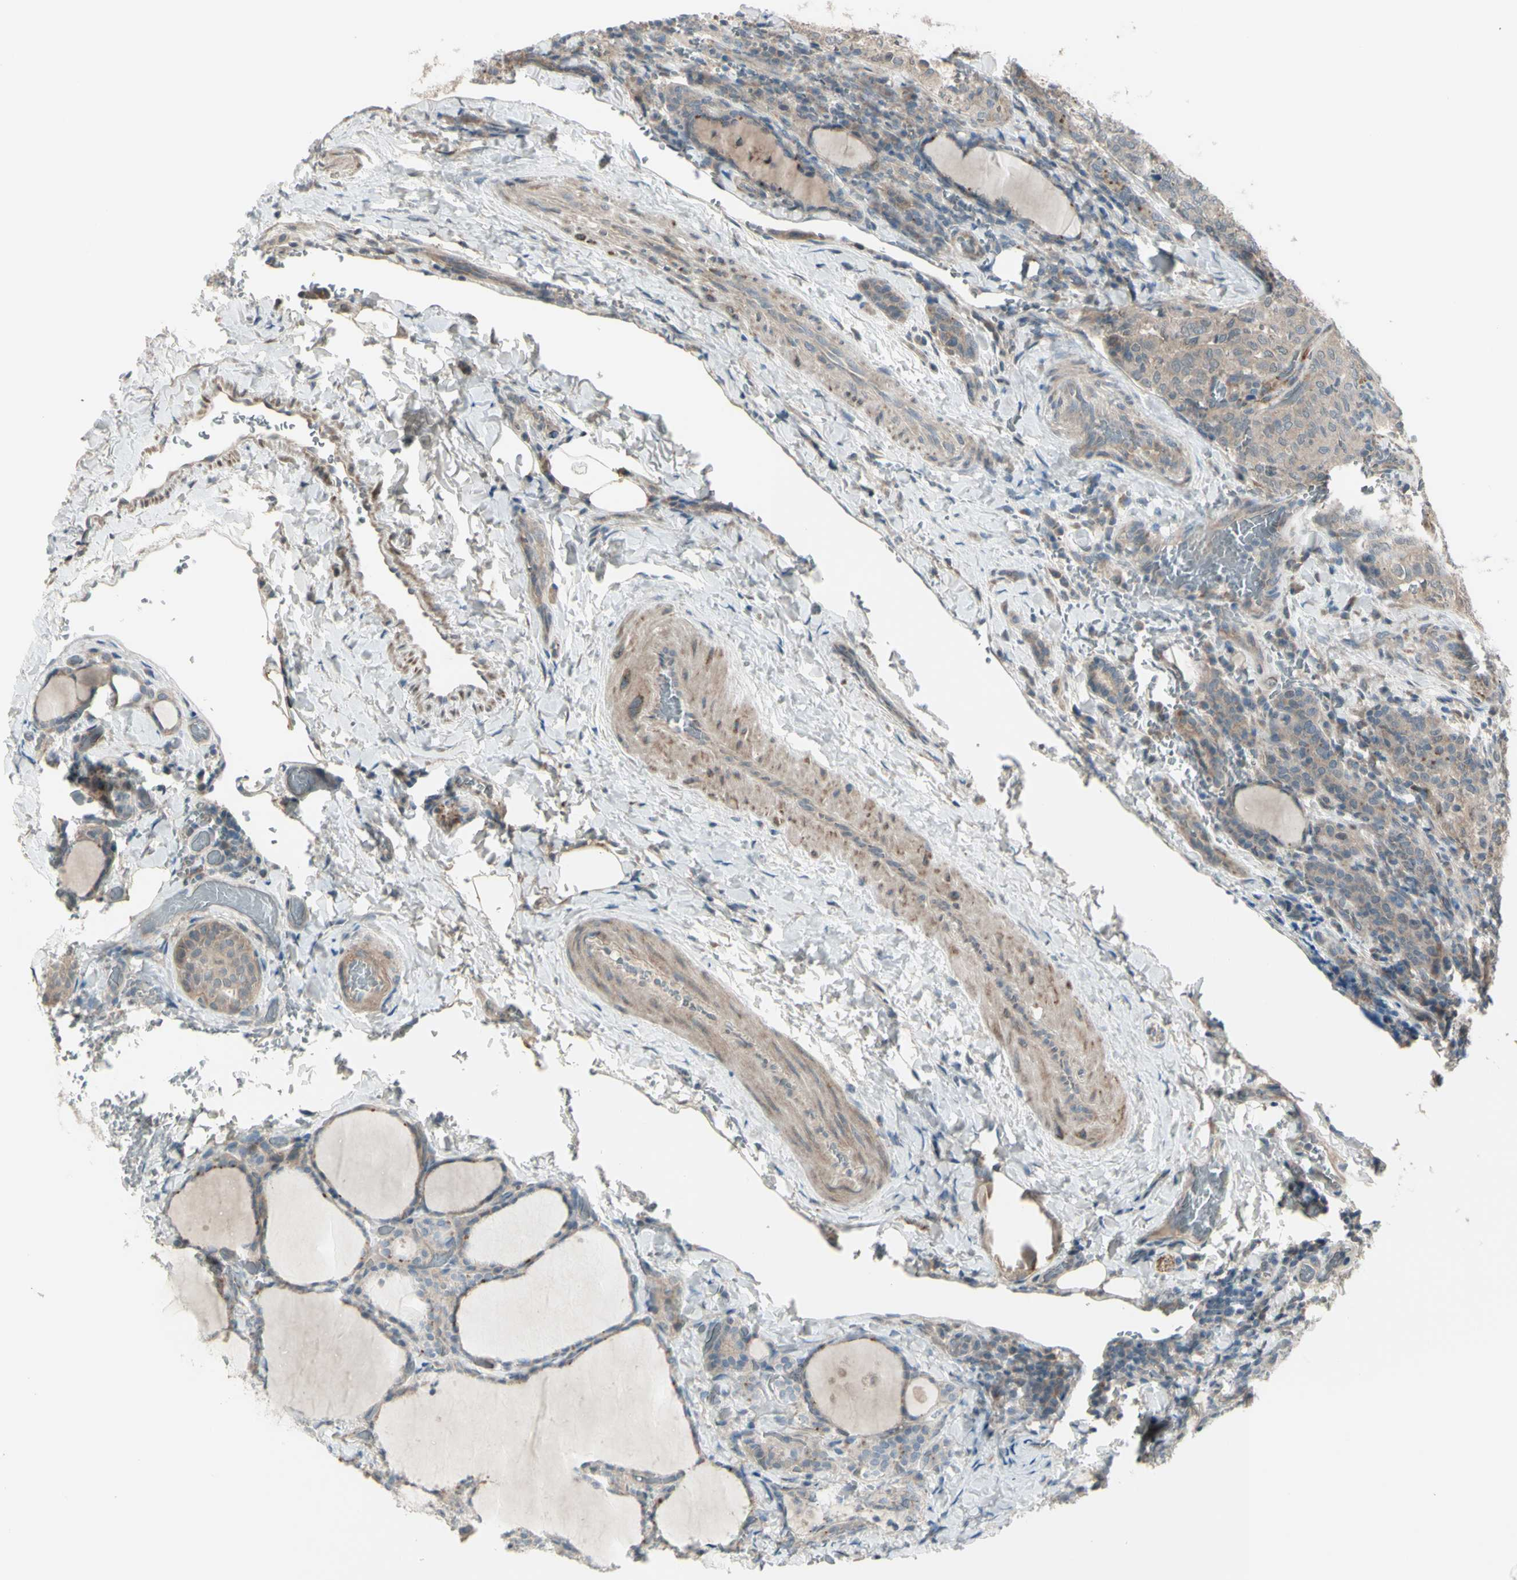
{"staining": {"intensity": "weak", "quantity": ">75%", "location": "cytoplasmic/membranous"}, "tissue": "thyroid cancer", "cell_type": "Tumor cells", "image_type": "cancer", "snomed": [{"axis": "morphology", "description": "Normal tissue, NOS"}, {"axis": "morphology", "description": "Papillary adenocarcinoma, NOS"}, {"axis": "topography", "description": "Thyroid gland"}], "caption": "IHC image of human thyroid cancer (papillary adenocarcinoma) stained for a protein (brown), which exhibits low levels of weak cytoplasmic/membranous staining in about >75% of tumor cells.", "gene": "OSTM1", "patient": {"sex": "female", "age": 30}}